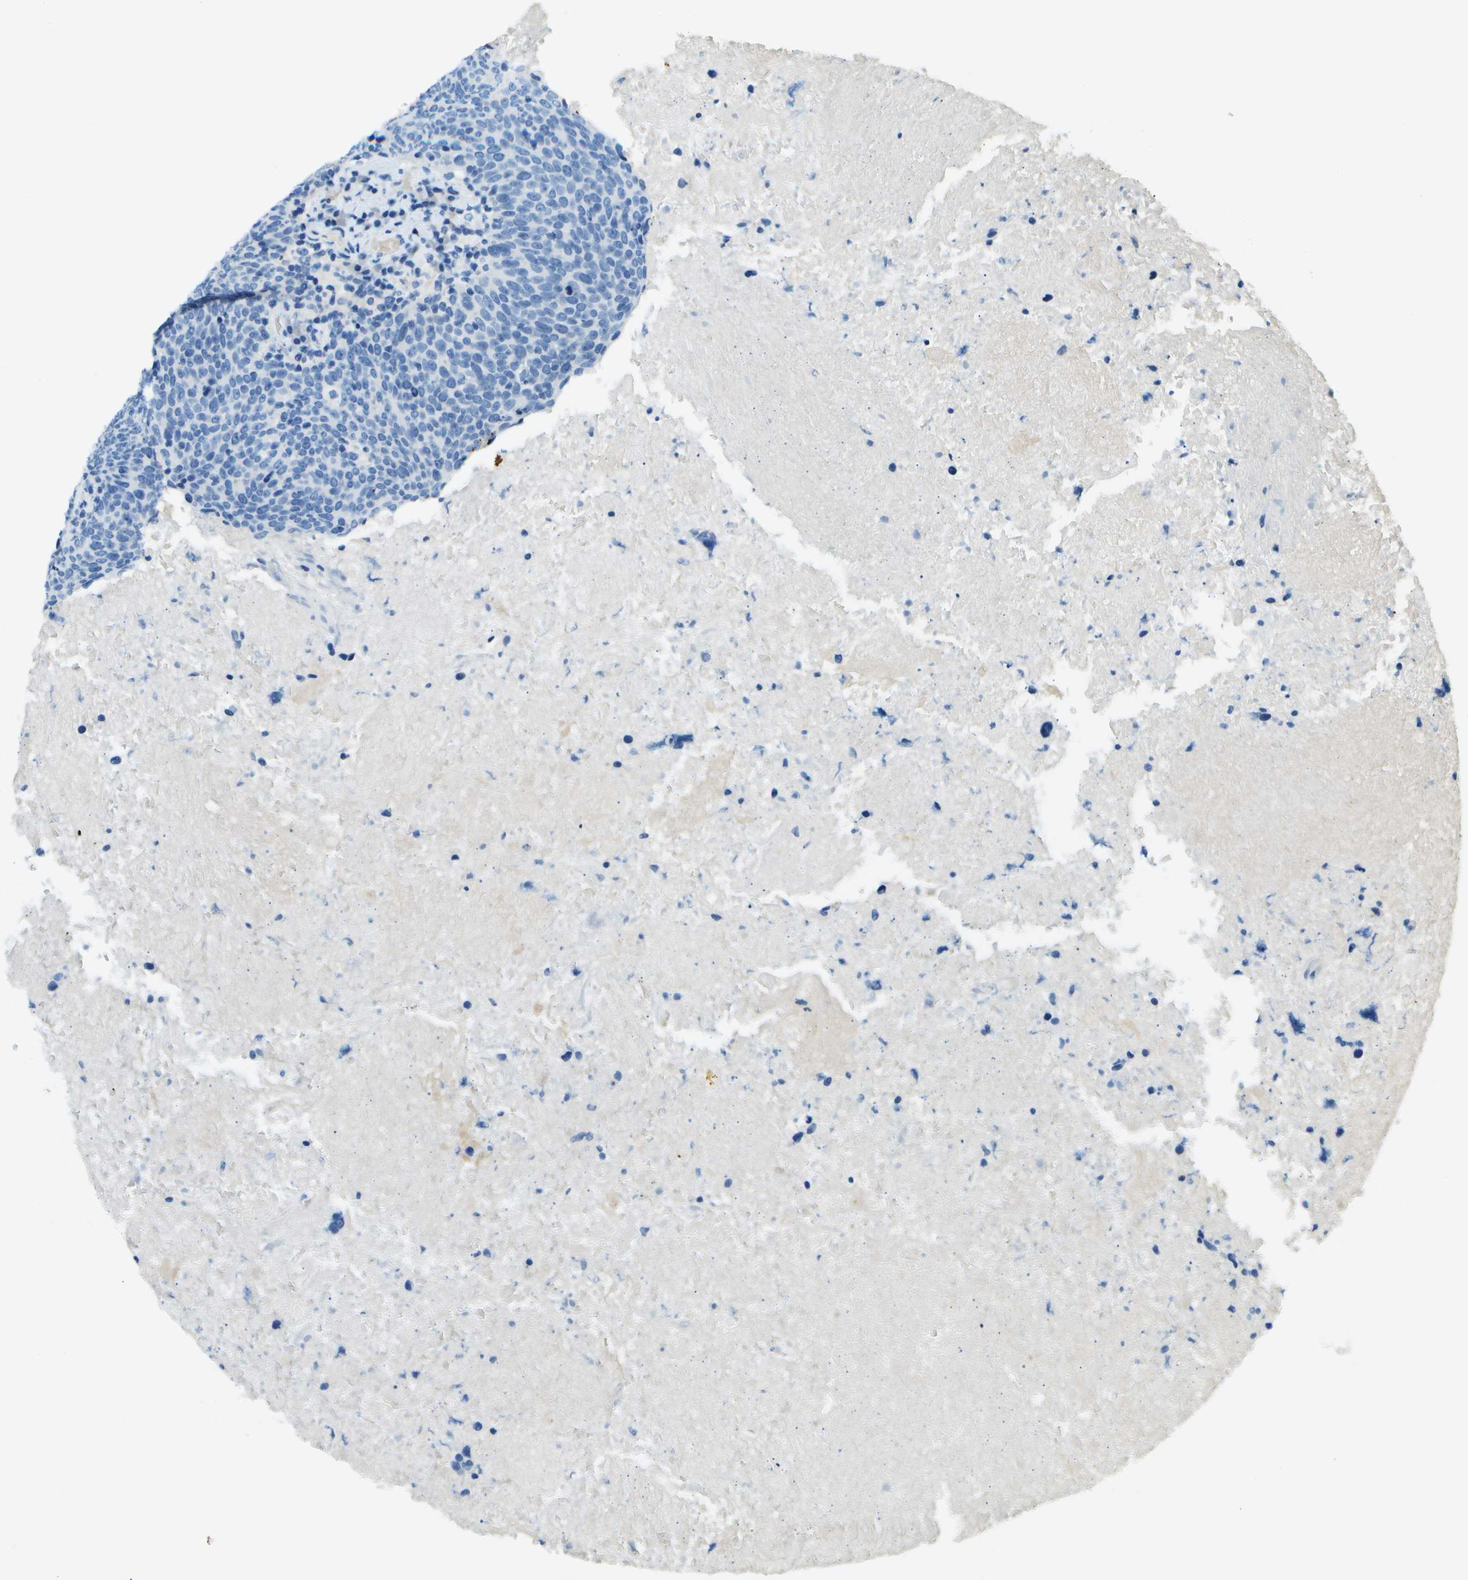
{"staining": {"intensity": "negative", "quantity": "none", "location": "none"}, "tissue": "head and neck cancer", "cell_type": "Tumor cells", "image_type": "cancer", "snomed": [{"axis": "morphology", "description": "Squamous cell carcinoma, NOS"}, {"axis": "morphology", "description": "Squamous cell carcinoma, metastatic, NOS"}, {"axis": "topography", "description": "Lymph node"}, {"axis": "topography", "description": "Head-Neck"}], "caption": "An image of human head and neck cancer (squamous cell carcinoma) is negative for staining in tumor cells. (Brightfield microscopy of DAB immunohistochemistry at high magnification).", "gene": "LGI2", "patient": {"sex": "male", "age": 62}}